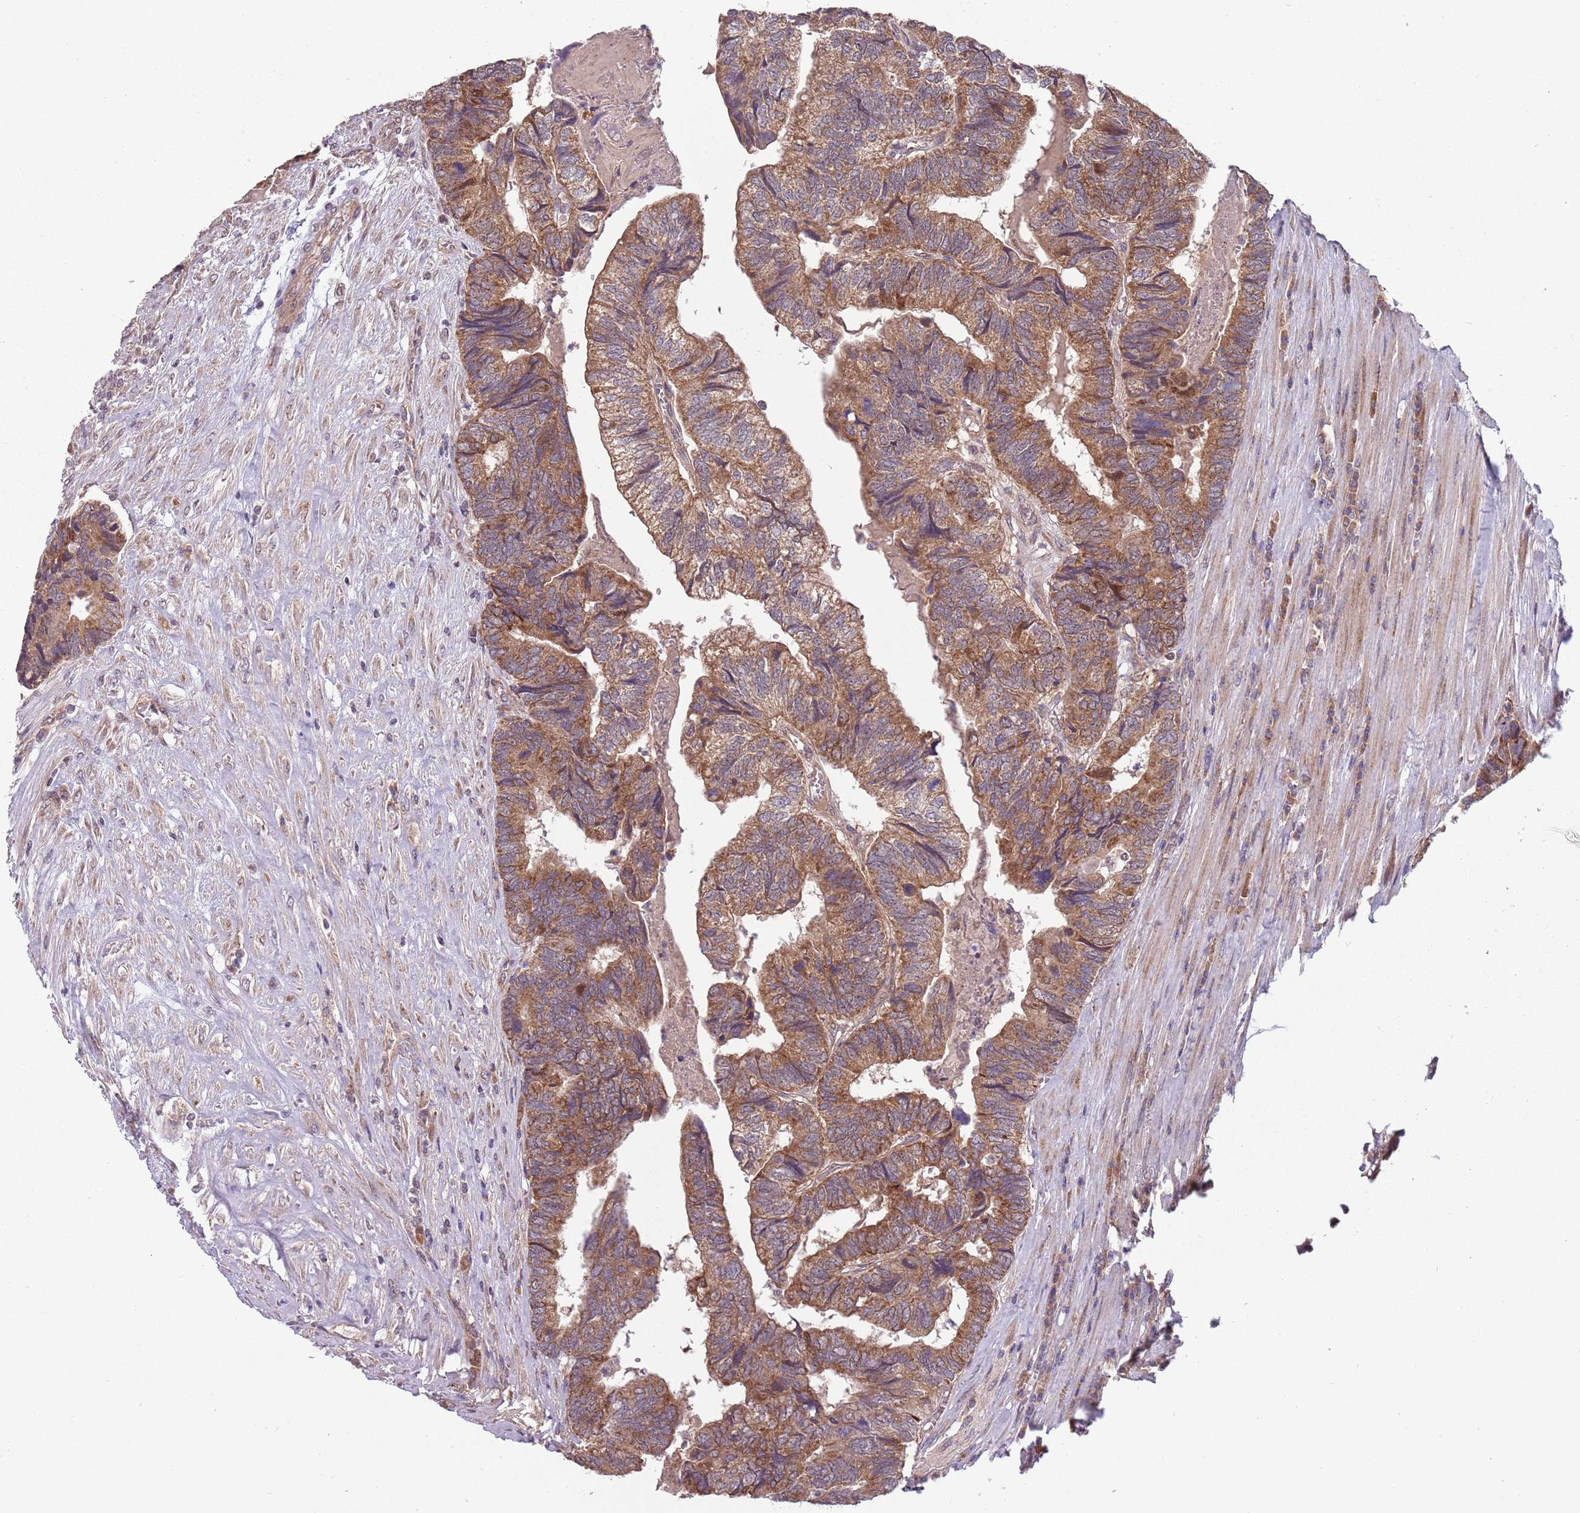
{"staining": {"intensity": "moderate", "quantity": ">75%", "location": "cytoplasmic/membranous"}, "tissue": "colorectal cancer", "cell_type": "Tumor cells", "image_type": "cancer", "snomed": [{"axis": "morphology", "description": "Adenocarcinoma, NOS"}, {"axis": "topography", "description": "Colon"}], "caption": "This photomicrograph displays colorectal cancer stained with immunohistochemistry to label a protein in brown. The cytoplasmic/membranous of tumor cells show moderate positivity for the protein. Nuclei are counter-stained blue.", "gene": "RNF181", "patient": {"sex": "female", "age": 67}}